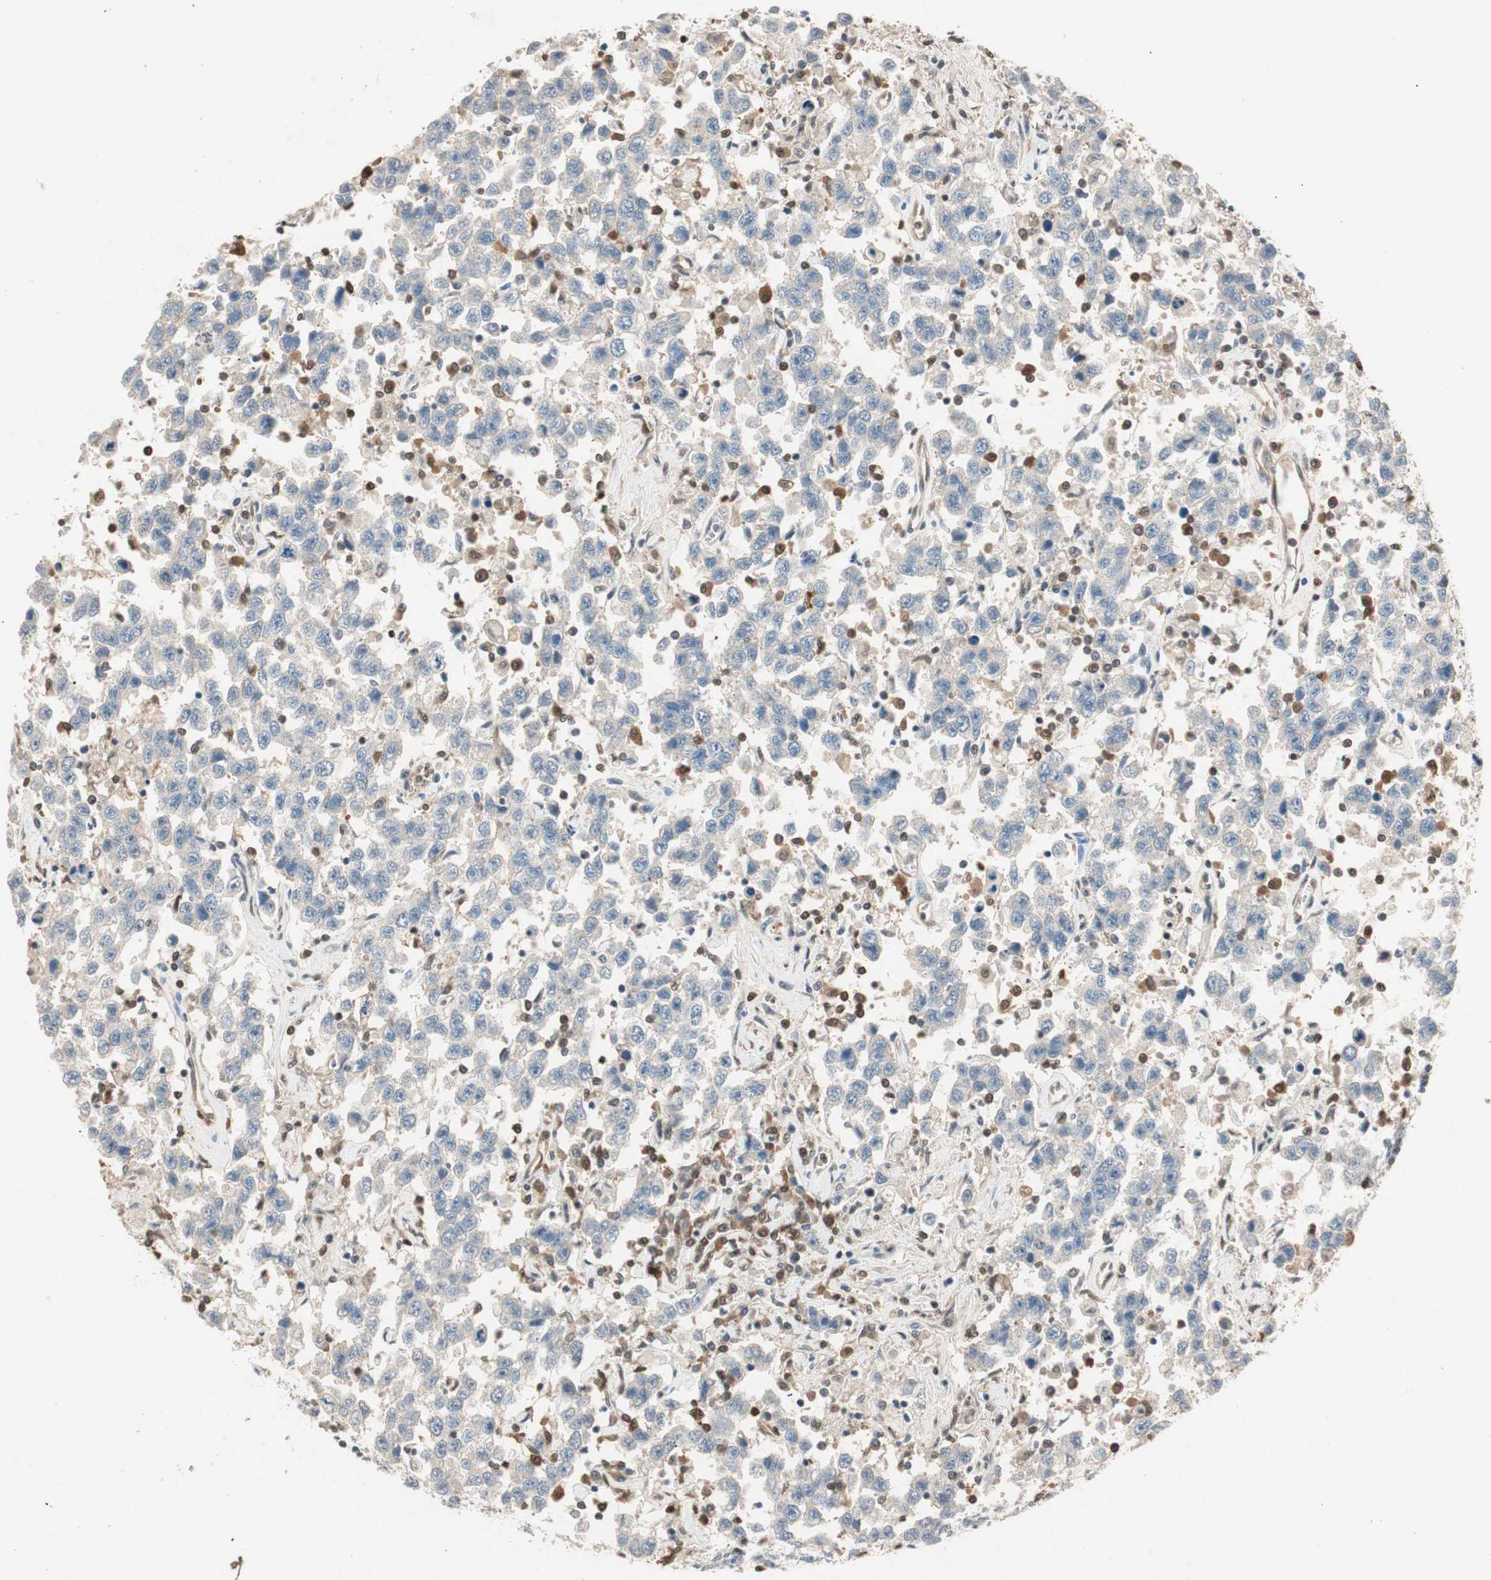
{"staining": {"intensity": "negative", "quantity": "none", "location": "none"}, "tissue": "testis cancer", "cell_type": "Tumor cells", "image_type": "cancer", "snomed": [{"axis": "morphology", "description": "Seminoma, NOS"}, {"axis": "topography", "description": "Testis"}], "caption": "There is no significant staining in tumor cells of testis cancer.", "gene": "SERPINB5", "patient": {"sex": "male", "age": 41}}